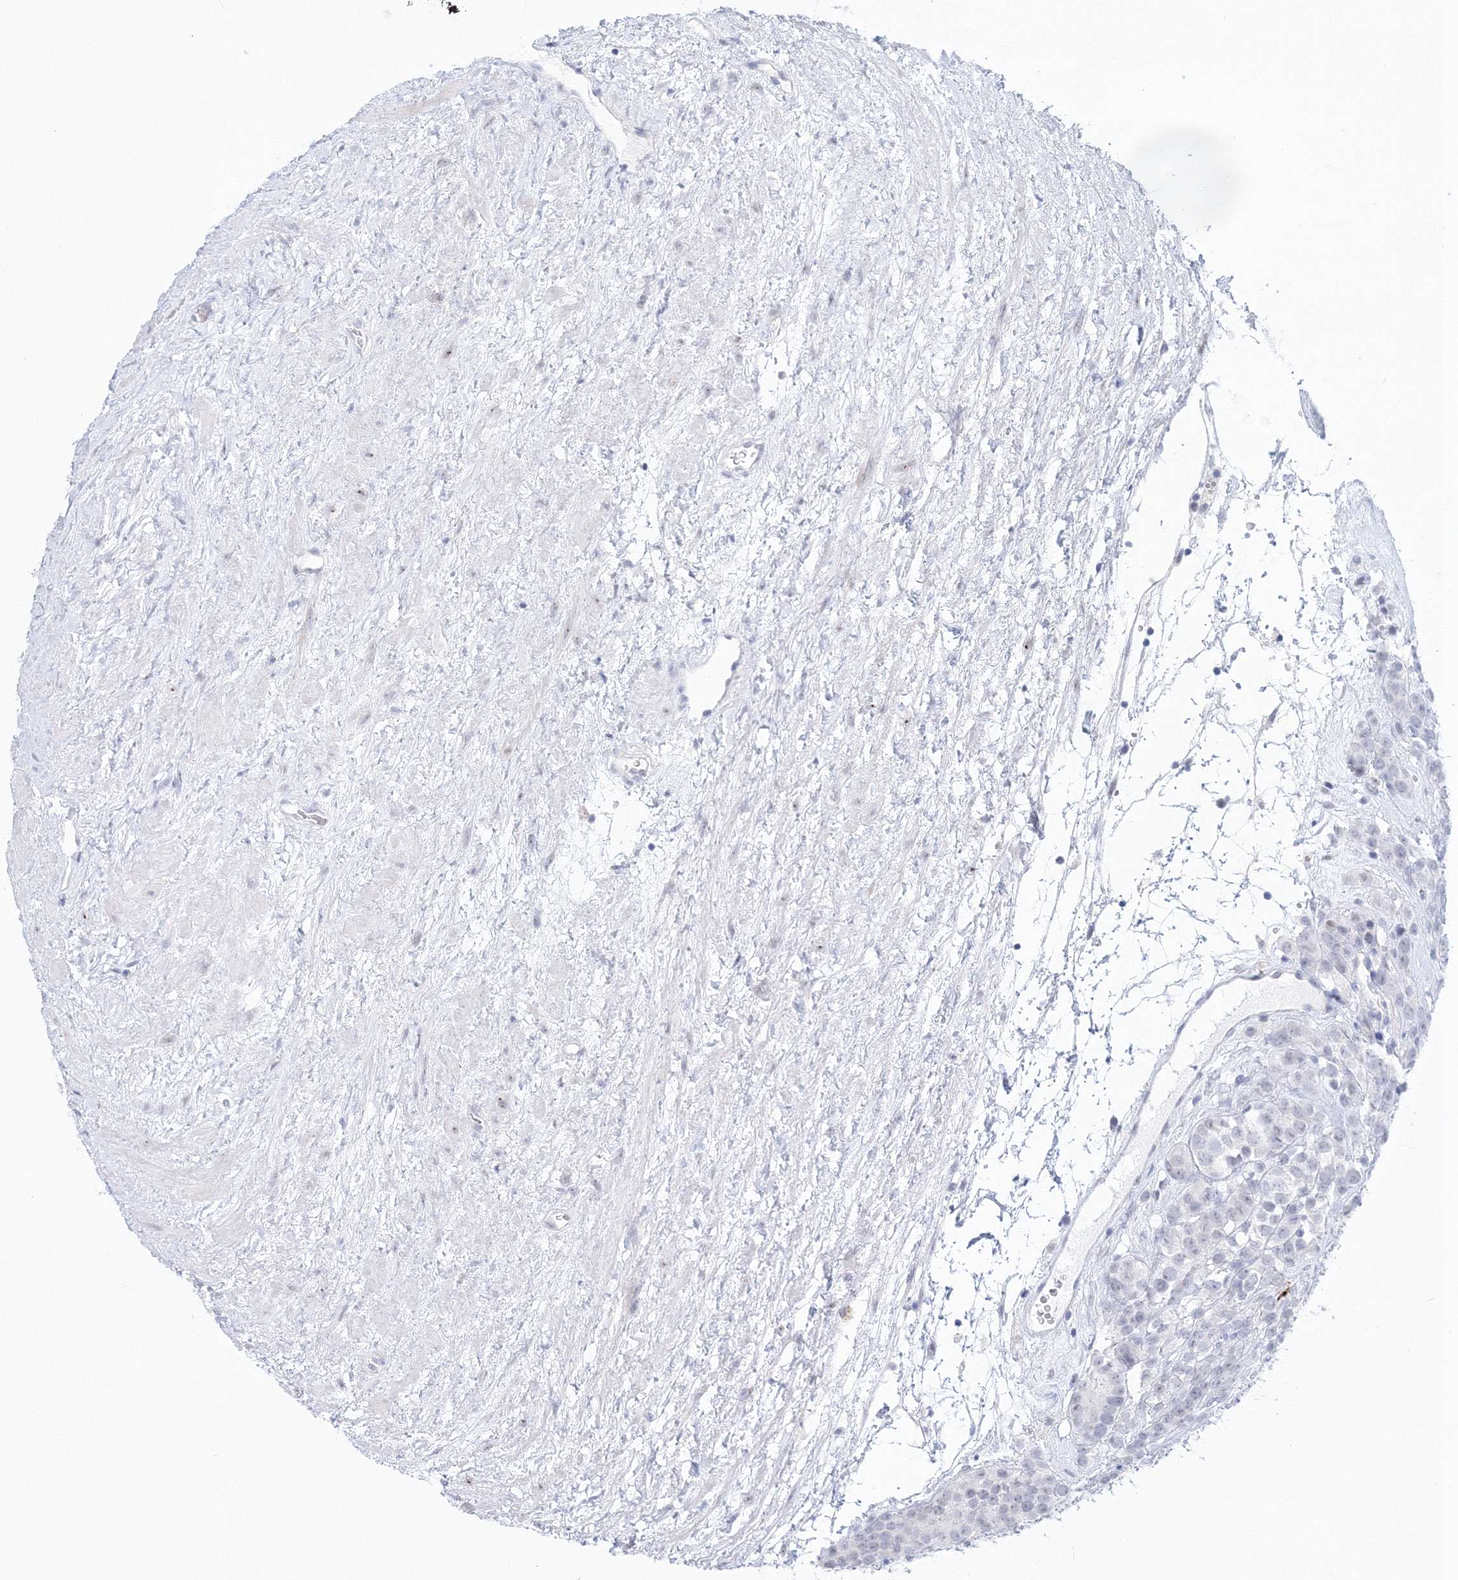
{"staining": {"intensity": "negative", "quantity": "none", "location": "none"}, "tissue": "testis cancer", "cell_type": "Tumor cells", "image_type": "cancer", "snomed": [{"axis": "morphology", "description": "Seminoma, NOS"}, {"axis": "topography", "description": "Testis"}], "caption": "This is an immunohistochemistry (IHC) histopathology image of testis seminoma. There is no staining in tumor cells.", "gene": "VSIG1", "patient": {"sex": "male", "age": 71}}